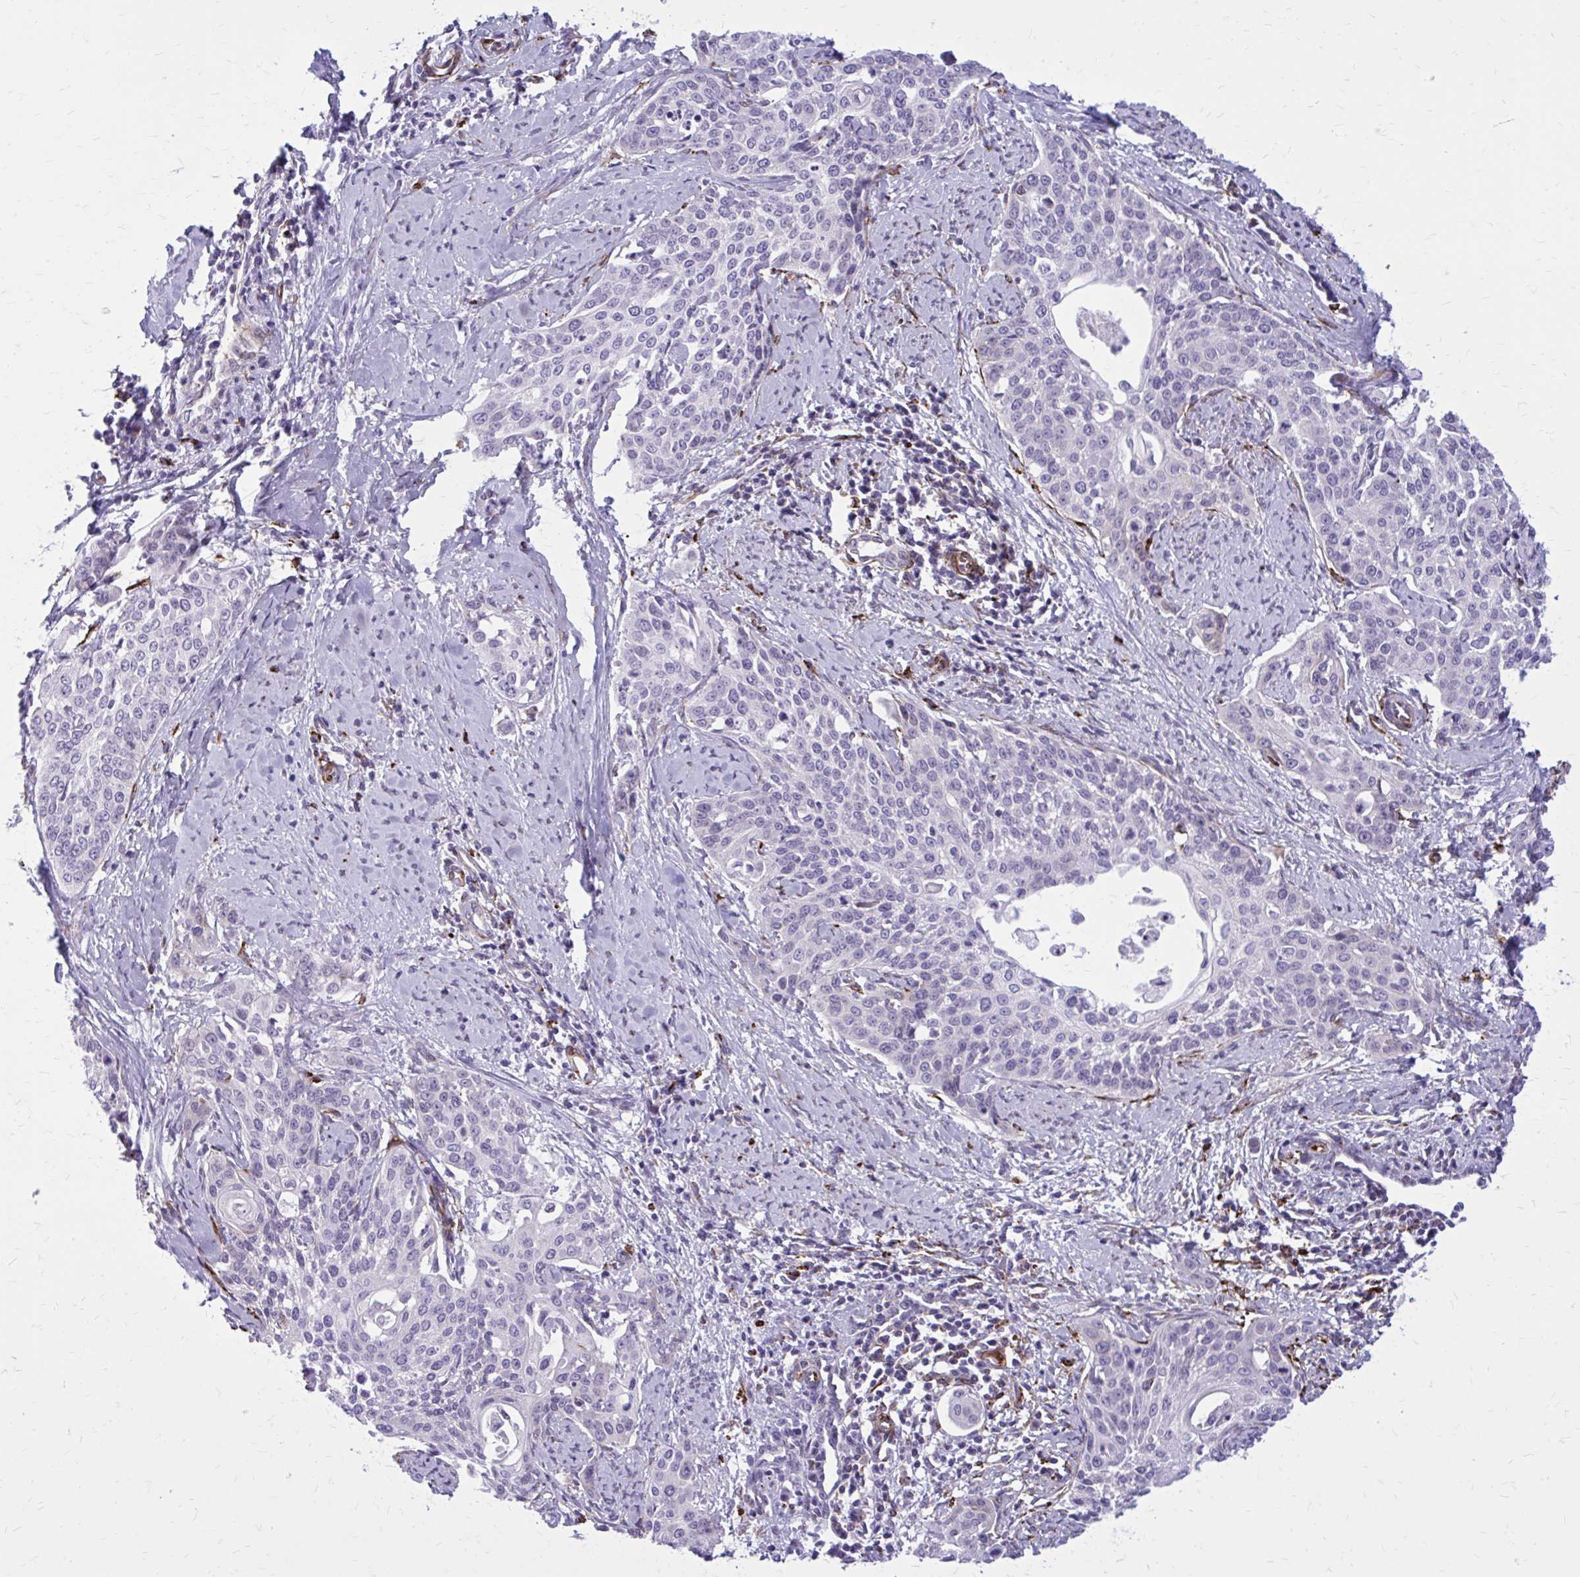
{"staining": {"intensity": "negative", "quantity": "none", "location": "none"}, "tissue": "cervical cancer", "cell_type": "Tumor cells", "image_type": "cancer", "snomed": [{"axis": "morphology", "description": "Squamous cell carcinoma, NOS"}, {"axis": "topography", "description": "Cervix"}], "caption": "This photomicrograph is of cervical cancer (squamous cell carcinoma) stained with IHC to label a protein in brown with the nuclei are counter-stained blue. There is no staining in tumor cells.", "gene": "BEND5", "patient": {"sex": "female", "age": 44}}